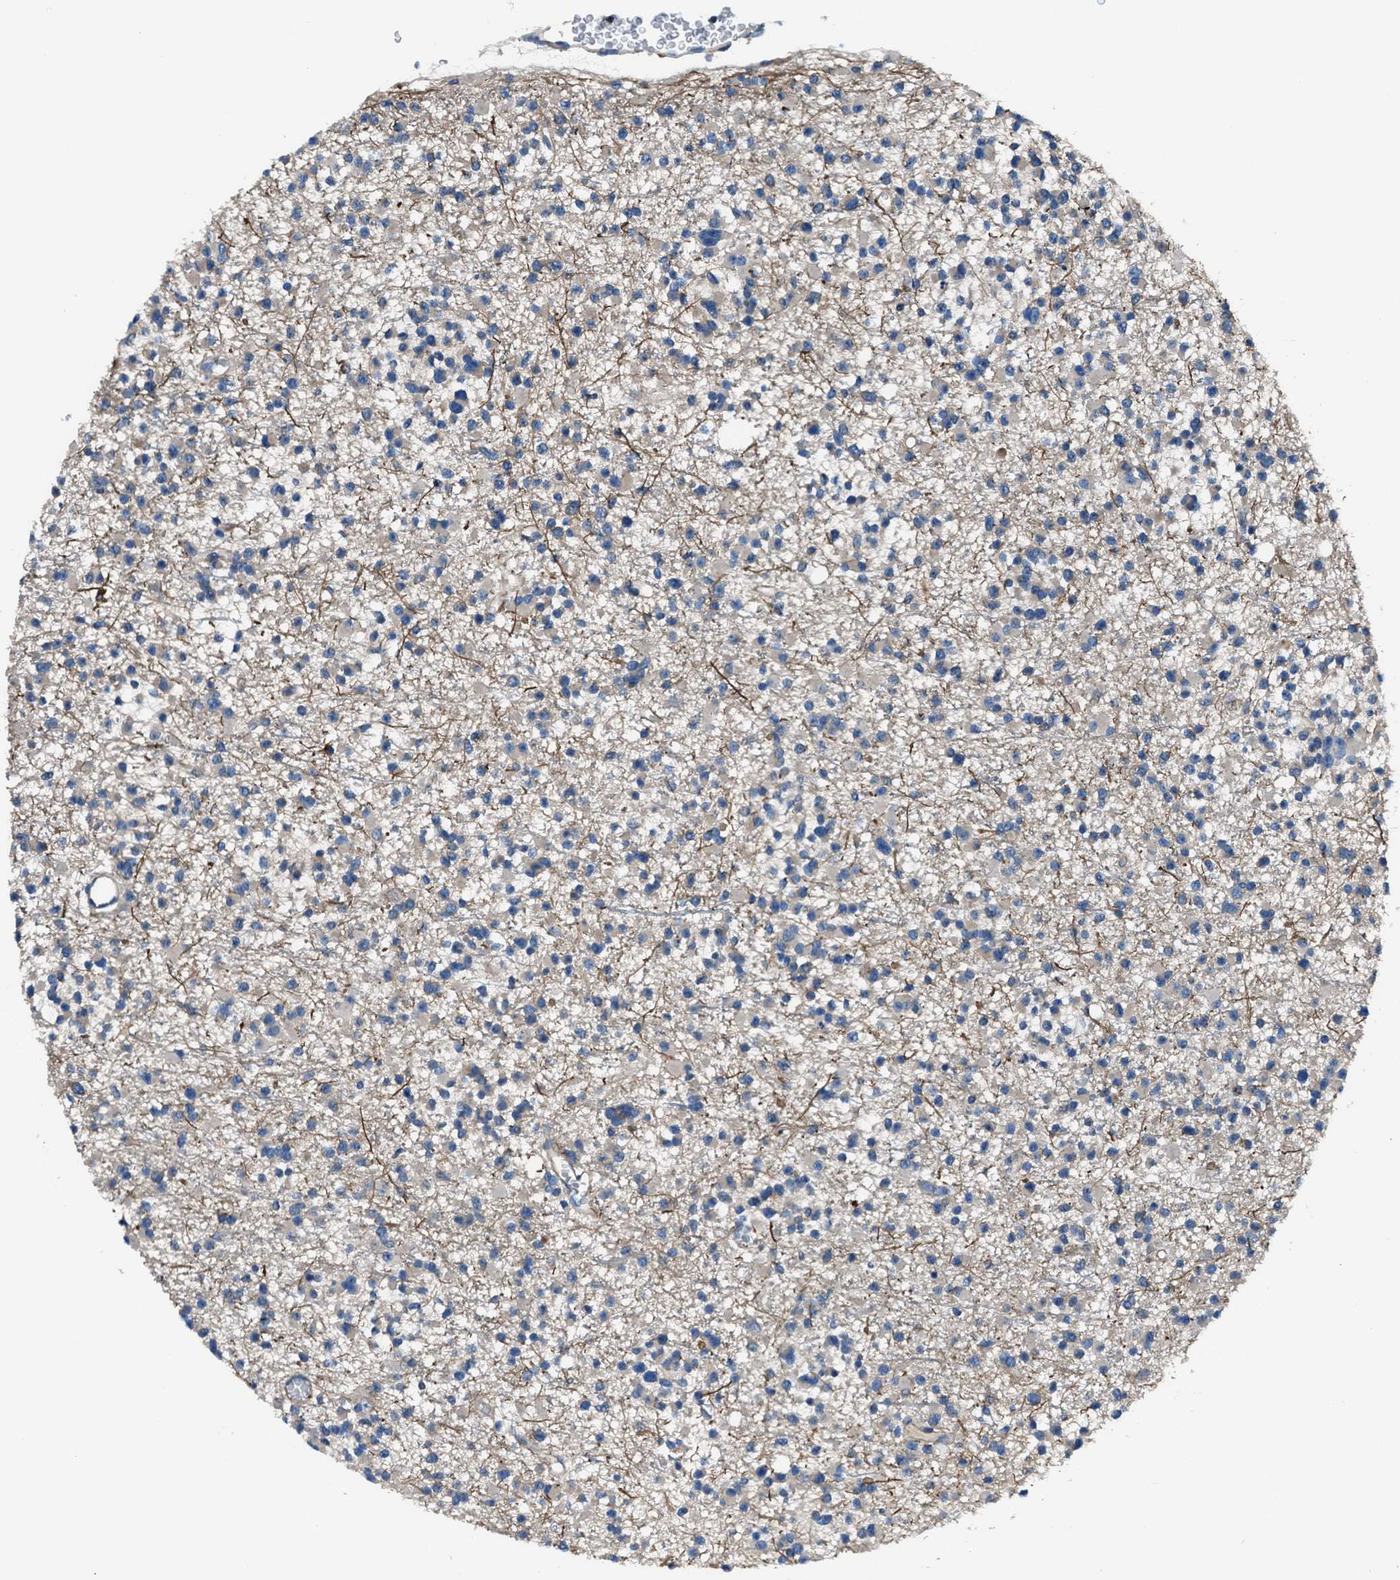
{"staining": {"intensity": "weak", "quantity": "<25%", "location": "cytoplasmic/membranous"}, "tissue": "glioma", "cell_type": "Tumor cells", "image_type": "cancer", "snomed": [{"axis": "morphology", "description": "Glioma, malignant, Low grade"}, {"axis": "topography", "description": "Brain"}], "caption": "The immunohistochemistry photomicrograph has no significant staining in tumor cells of glioma tissue.", "gene": "SLC38A6", "patient": {"sex": "female", "age": 22}}